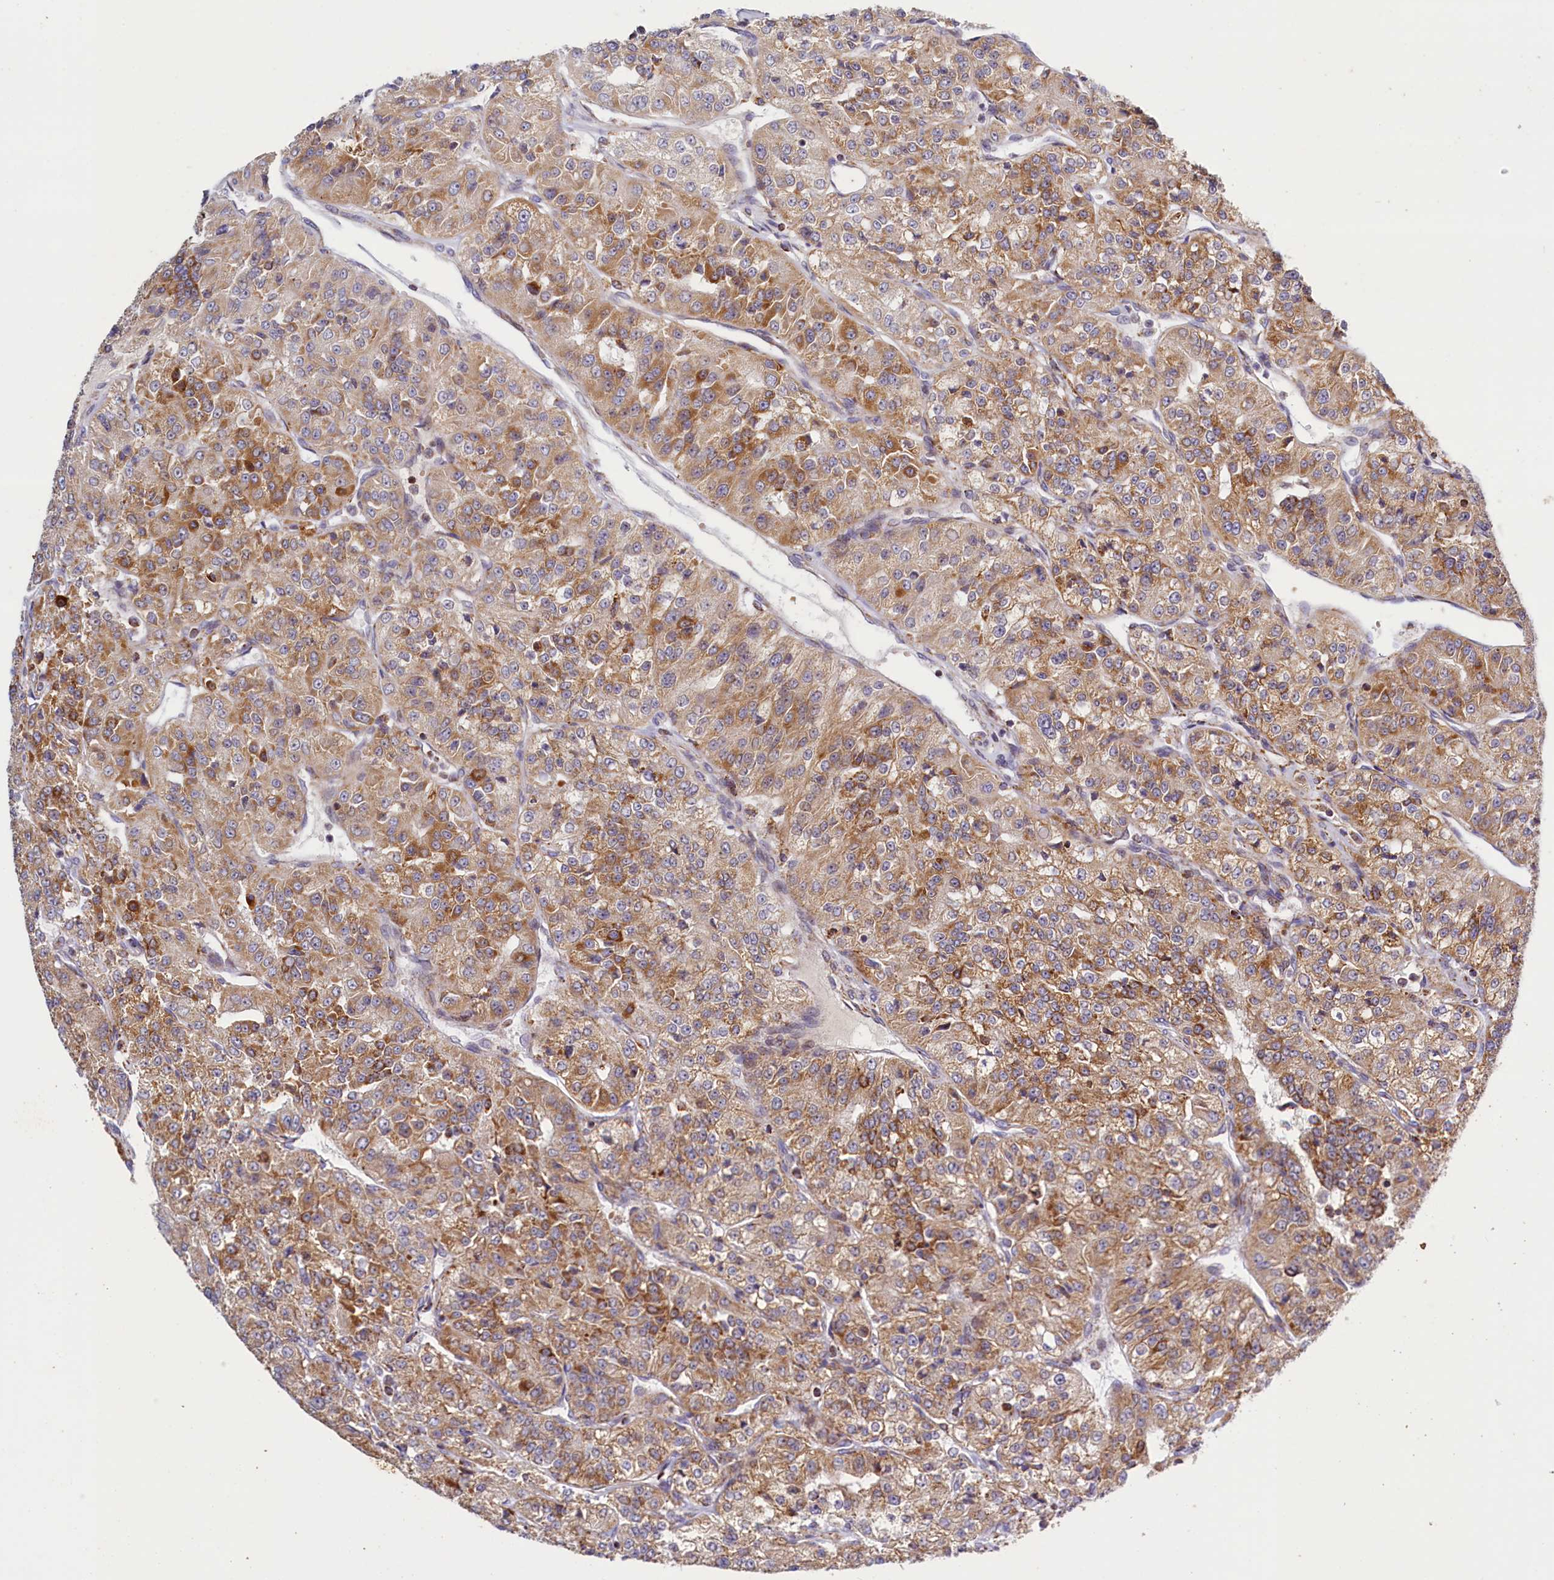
{"staining": {"intensity": "moderate", "quantity": ">75%", "location": "cytoplasmic/membranous"}, "tissue": "renal cancer", "cell_type": "Tumor cells", "image_type": "cancer", "snomed": [{"axis": "morphology", "description": "Adenocarcinoma, NOS"}, {"axis": "topography", "description": "Kidney"}], "caption": "Brown immunohistochemical staining in human renal cancer (adenocarcinoma) shows moderate cytoplasmic/membranous expression in about >75% of tumor cells.", "gene": "DYNC2H1", "patient": {"sex": "female", "age": 63}}